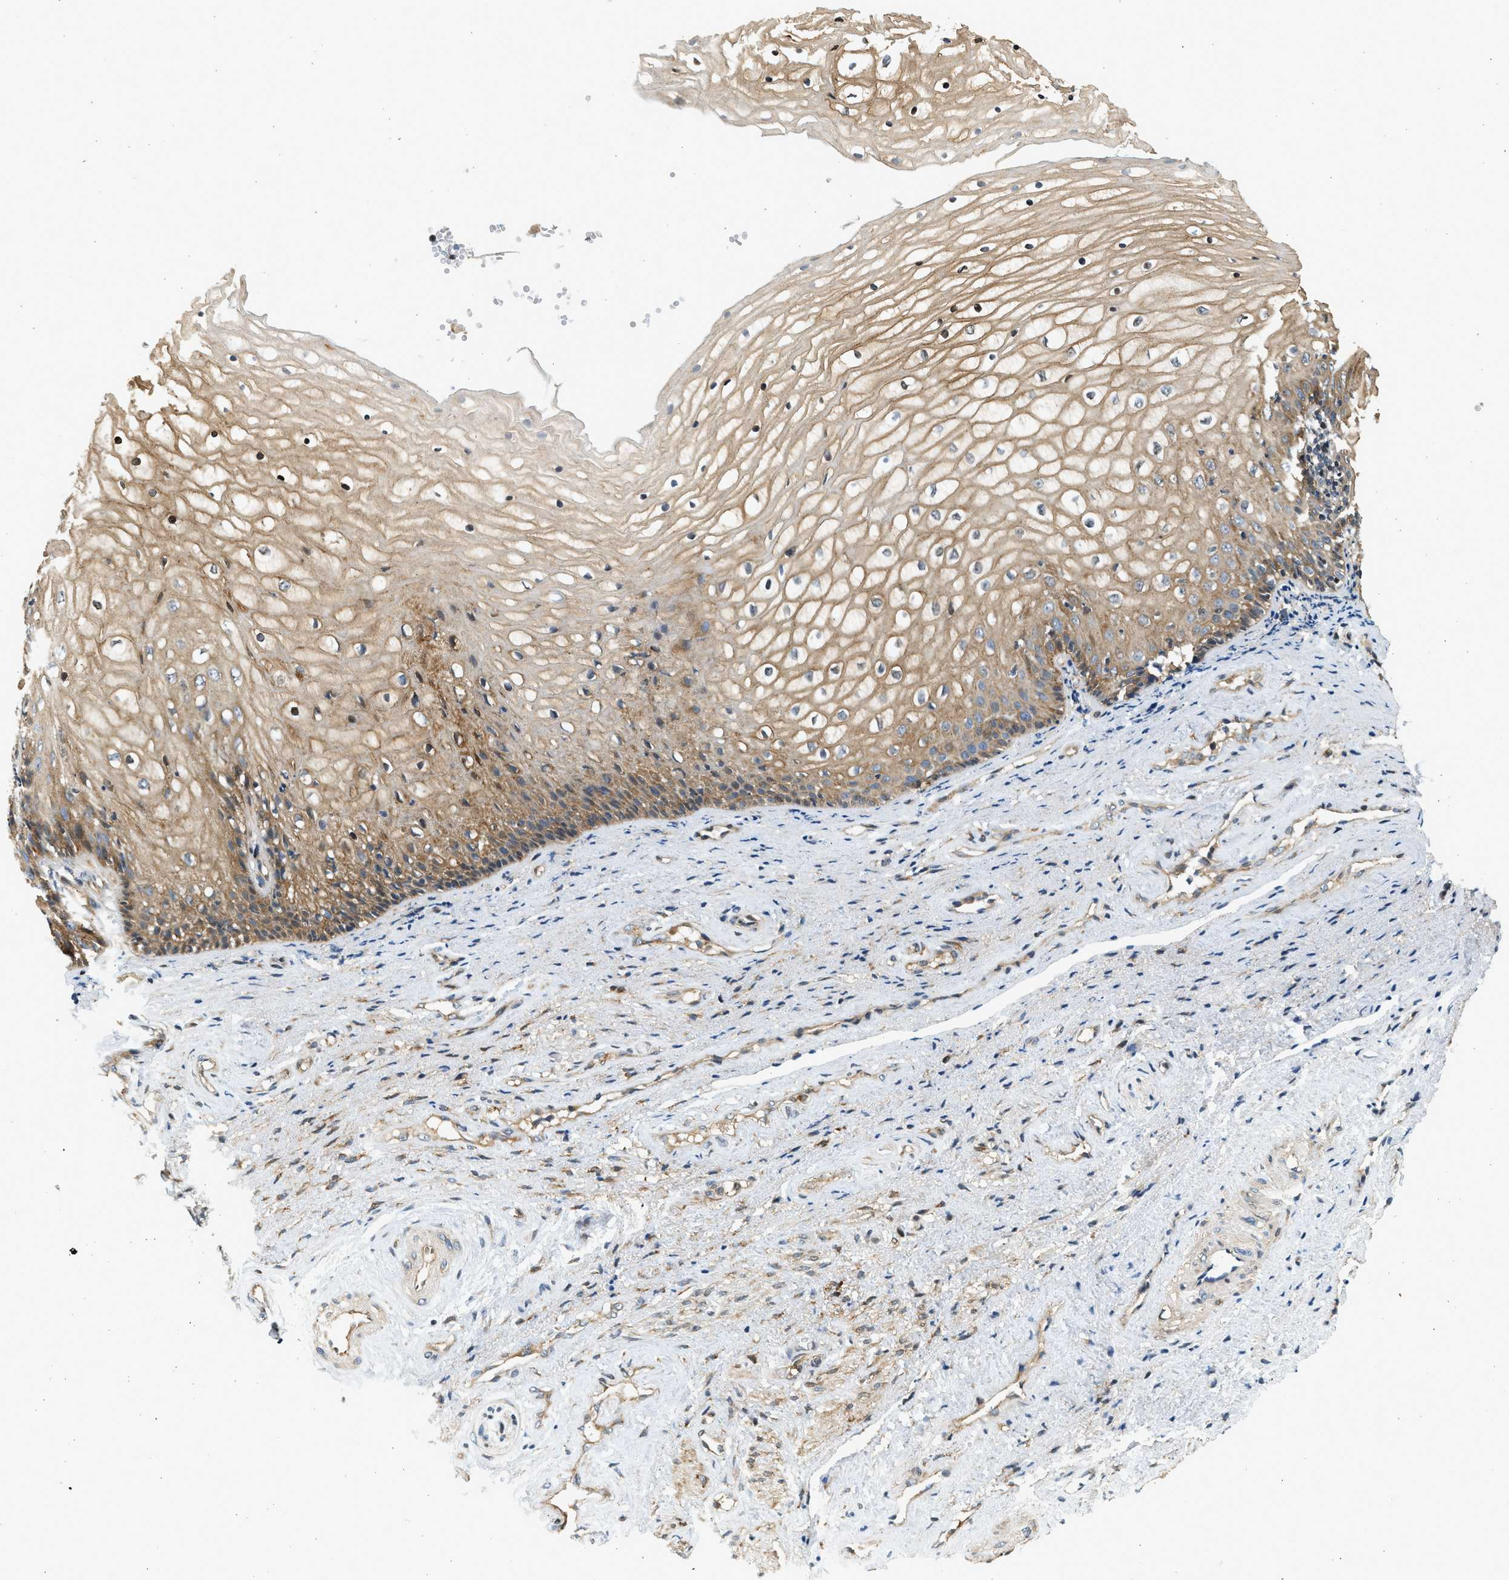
{"staining": {"intensity": "moderate", "quantity": ">75%", "location": "cytoplasmic/membranous"}, "tissue": "vagina", "cell_type": "Squamous epithelial cells", "image_type": "normal", "snomed": [{"axis": "morphology", "description": "Normal tissue, NOS"}, {"axis": "topography", "description": "Vagina"}], "caption": "A photomicrograph showing moderate cytoplasmic/membranous staining in approximately >75% of squamous epithelial cells in unremarkable vagina, as visualized by brown immunohistochemical staining.", "gene": "NRSN2", "patient": {"sex": "female", "age": 34}}